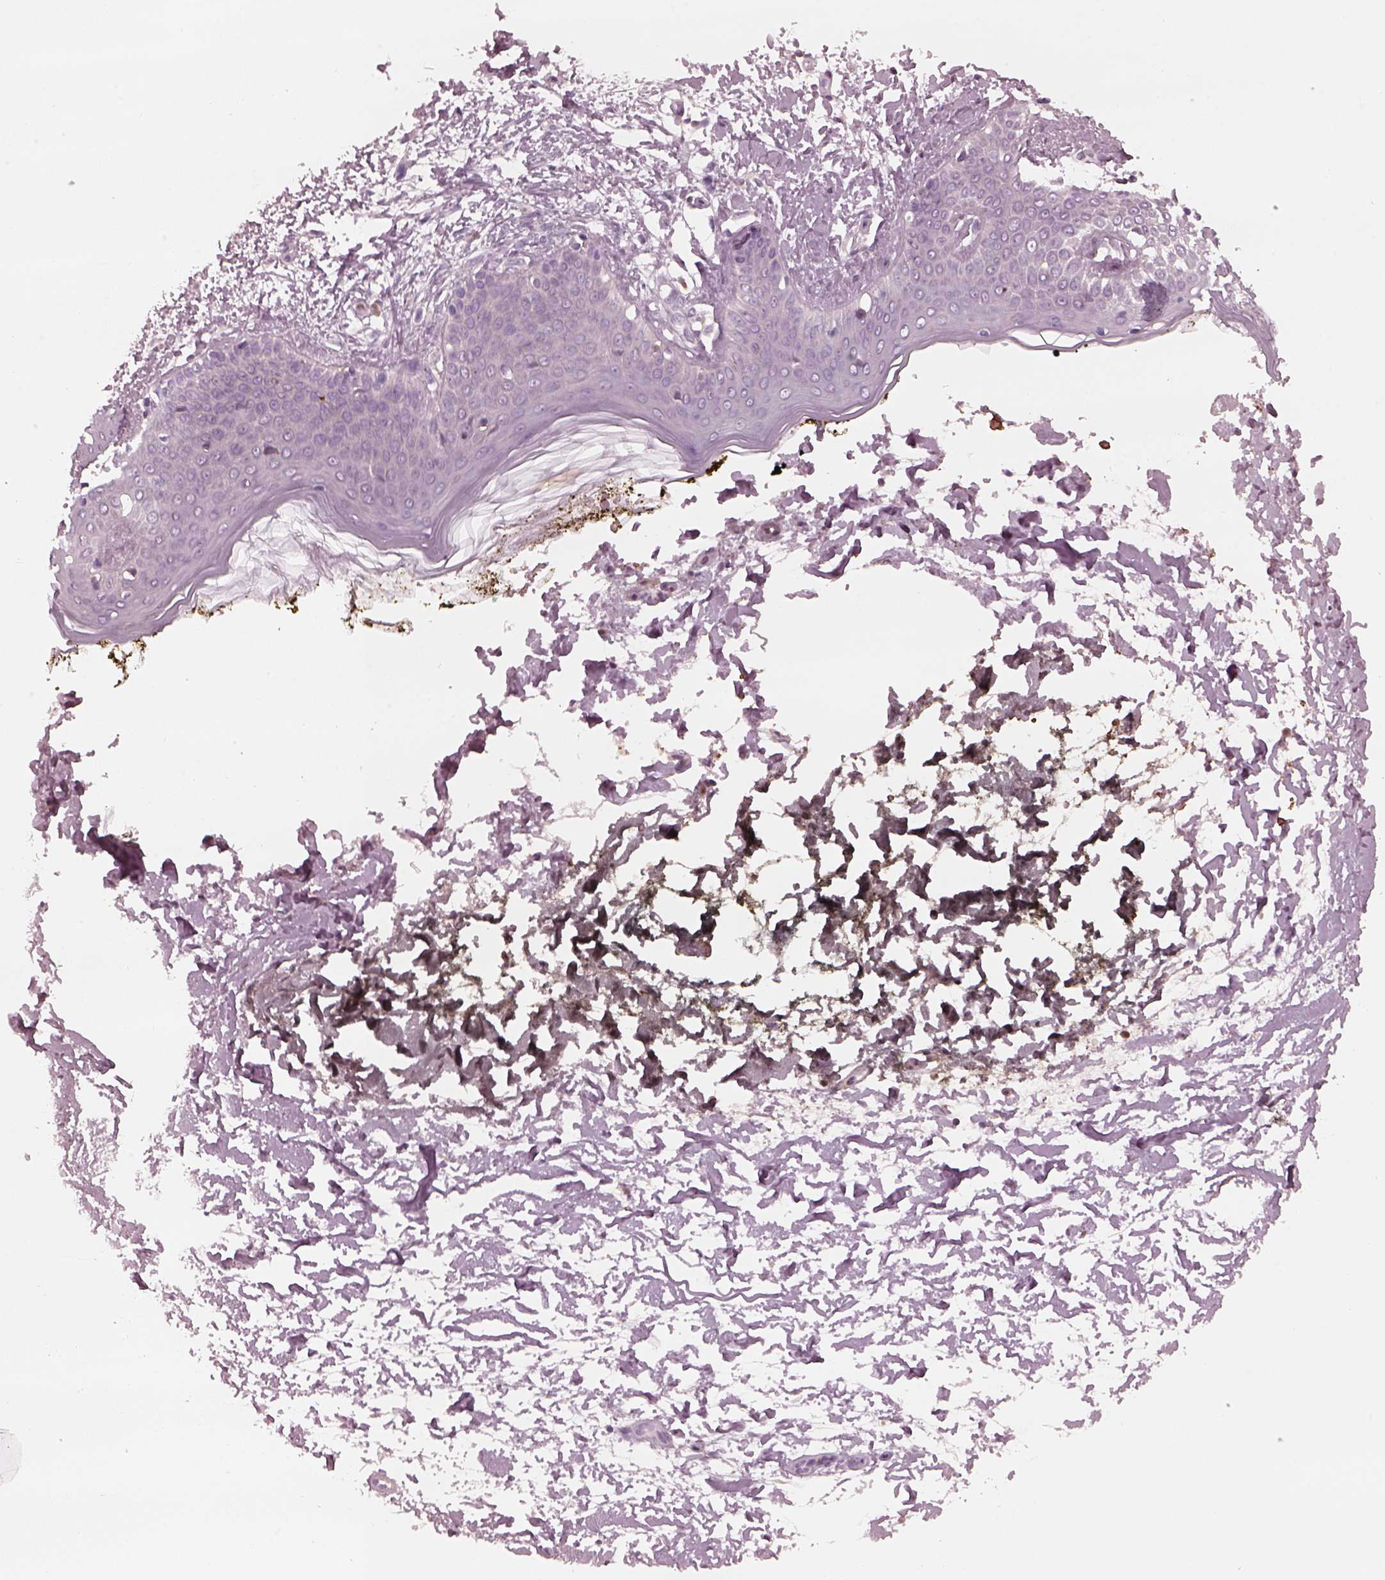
{"staining": {"intensity": "negative", "quantity": "none", "location": "none"}, "tissue": "skin", "cell_type": "Fibroblasts", "image_type": "normal", "snomed": [{"axis": "morphology", "description": "Normal tissue, NOS"}, {"axis": "topography", "description": "Skin"}], "caption": "An IHC micrograph of normal skin is shown. There is no staining in fibroblasts of skin.", "gene": "PSTPIP2", "patient": {"sex": "female", "age": 34}}